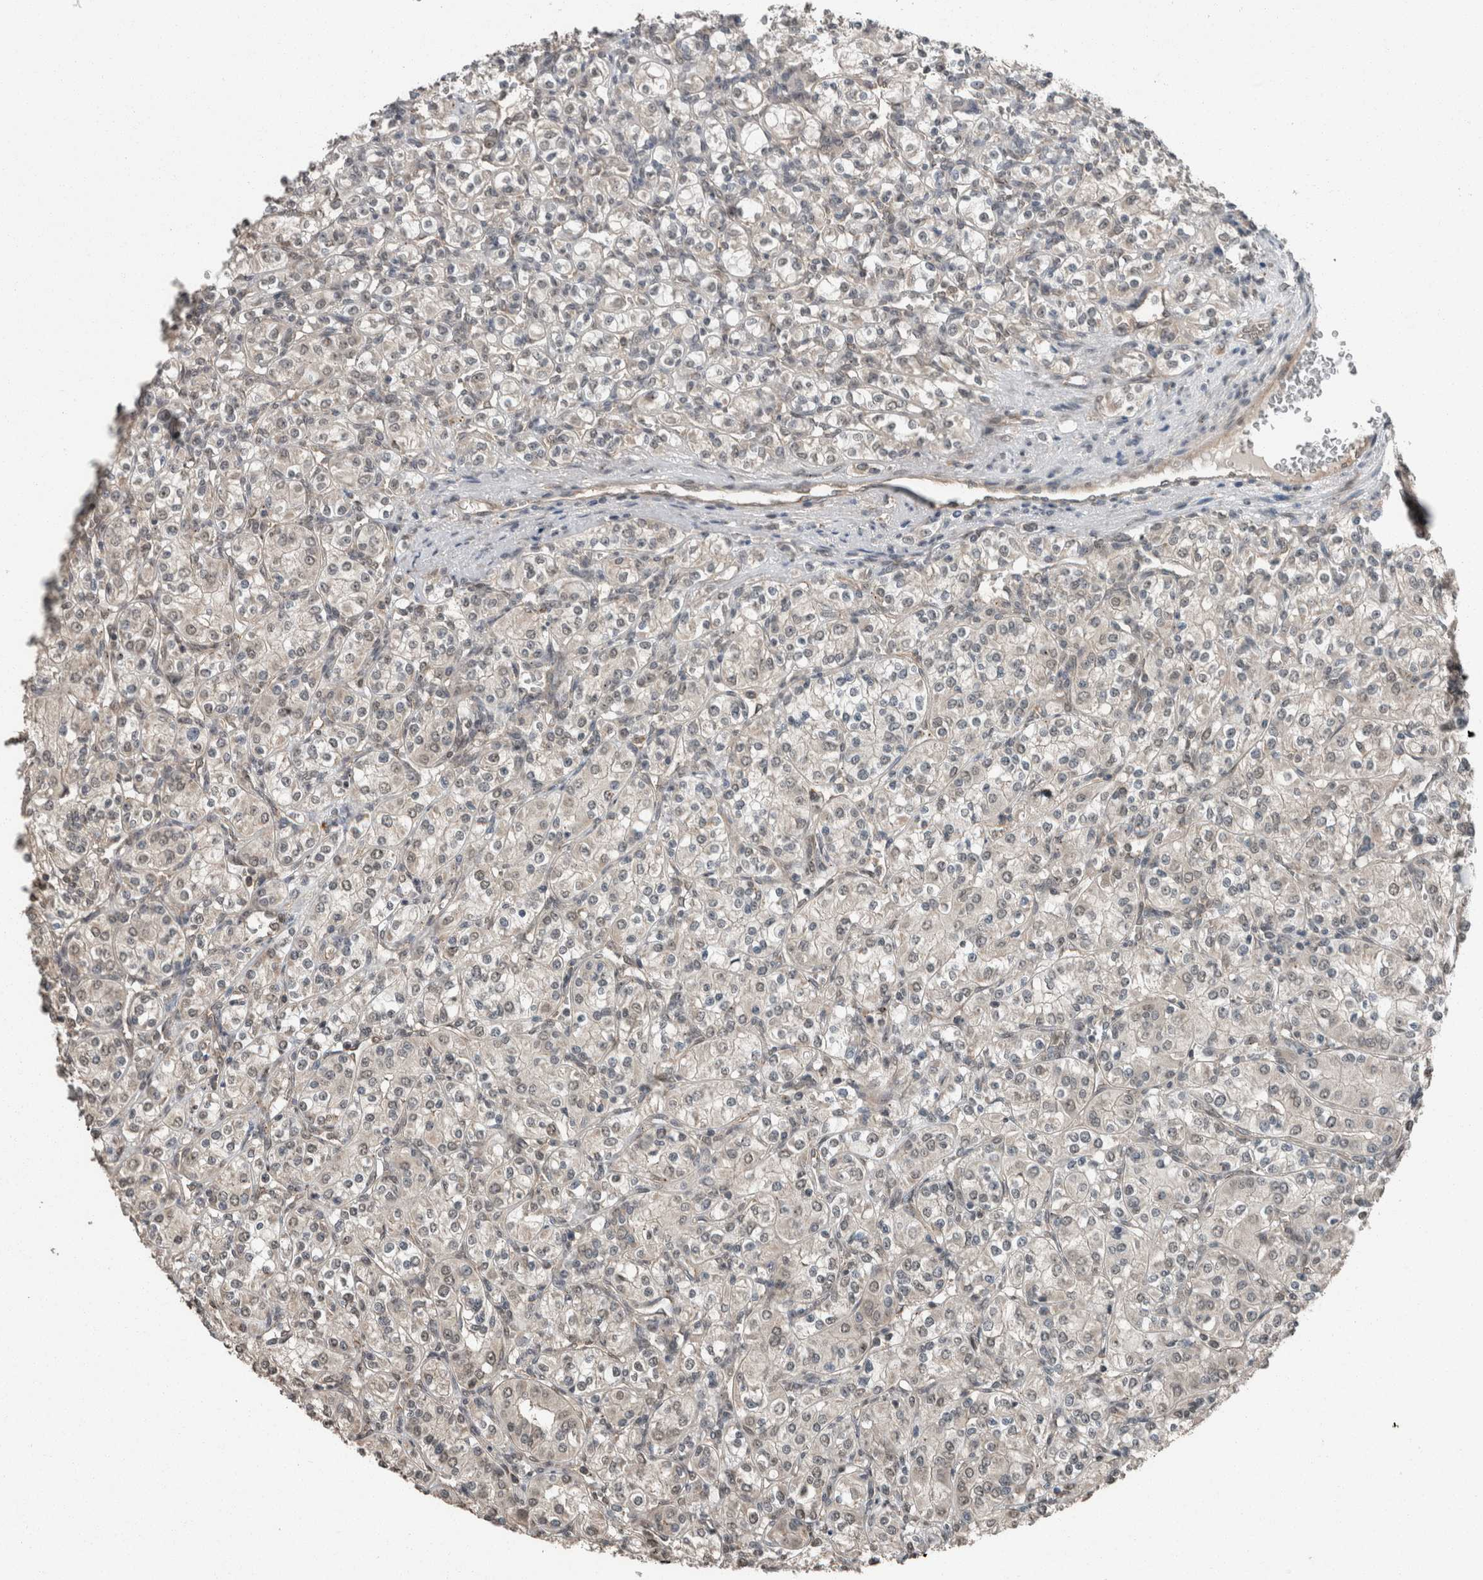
{"staining": {"intensity": "weak", "quantity": "<25%", "location": "nuclear"}, "tissue": "renal cancer", "cell_type": "Tumor cells", "image_type": "cancer", "snomed": [{"axis": "morphology", "description": "Adenocarcinoma, NOS"}, {"axis": "topography", "description": "Kidney"}], "caption": "DAB immunohistochemical staining of renal cancer (adenocarcinoma) reveals no significant expression in tumor cells. Brightfield microscopy of immunohistochemistry (IHC) stained with DAB (3,3'-diaminobenzidine) (brown) and hematoxylin (blue), captured at high magnification.", "gene": "MYO1E", "patient": {"sex": "male", "age": 77}}